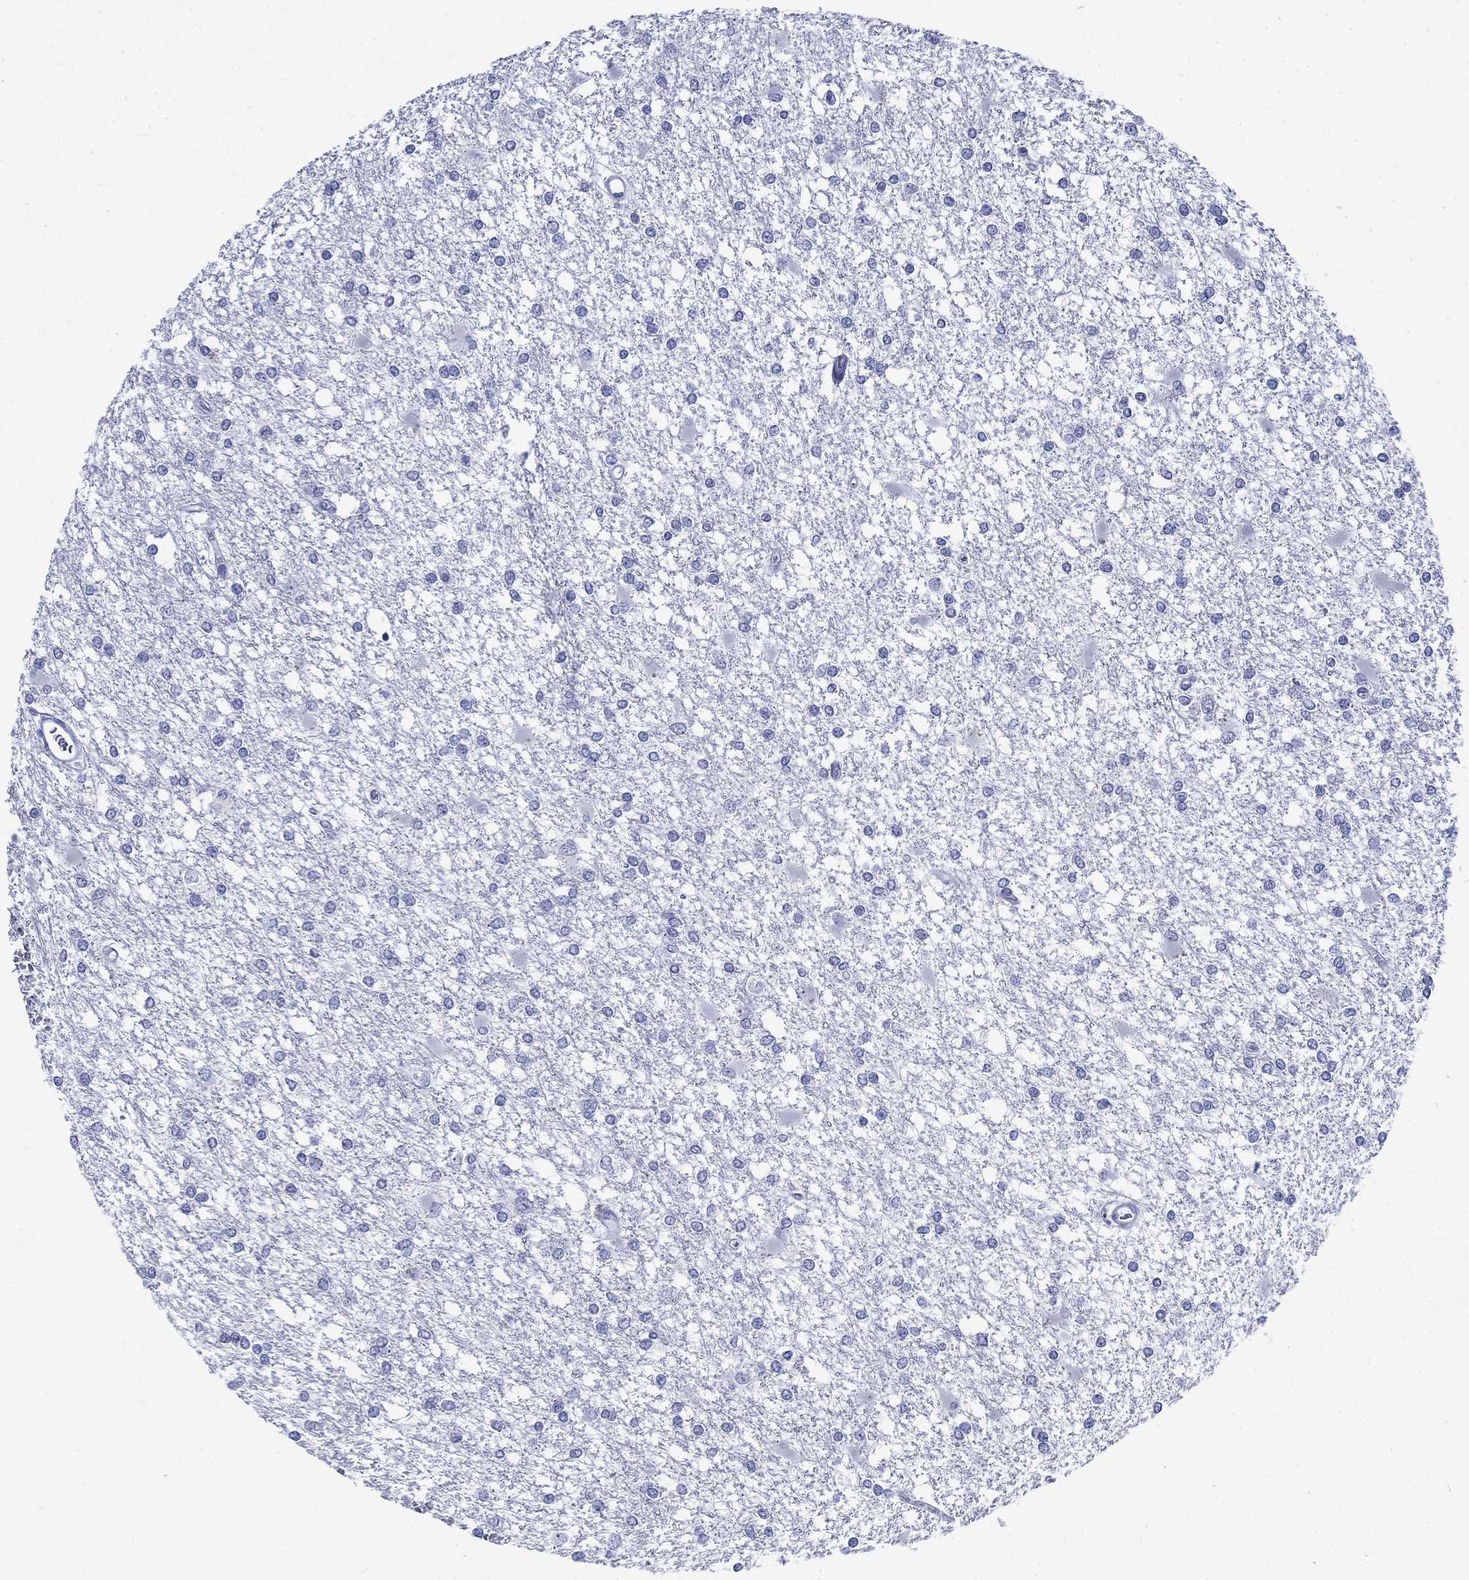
{"staining": {"intensity": "negative", "quantity": "none", "location": "none"}, "tissue": "glioma", "cell_type": "Tumor cells", "image_type": "cancer", "snomed": [{"axis": "morphology", "description": "Glioma, malignant, High grade"}, {"axis": "topography", "description": "Cerebral cortex"}], "caption": "Immunohistochemical staining of high-grade glioma (malignant) reveals no significant positivity in tumor cells.", "gene": "KRT76", "patient": {"sex": "male", "age": 79}}